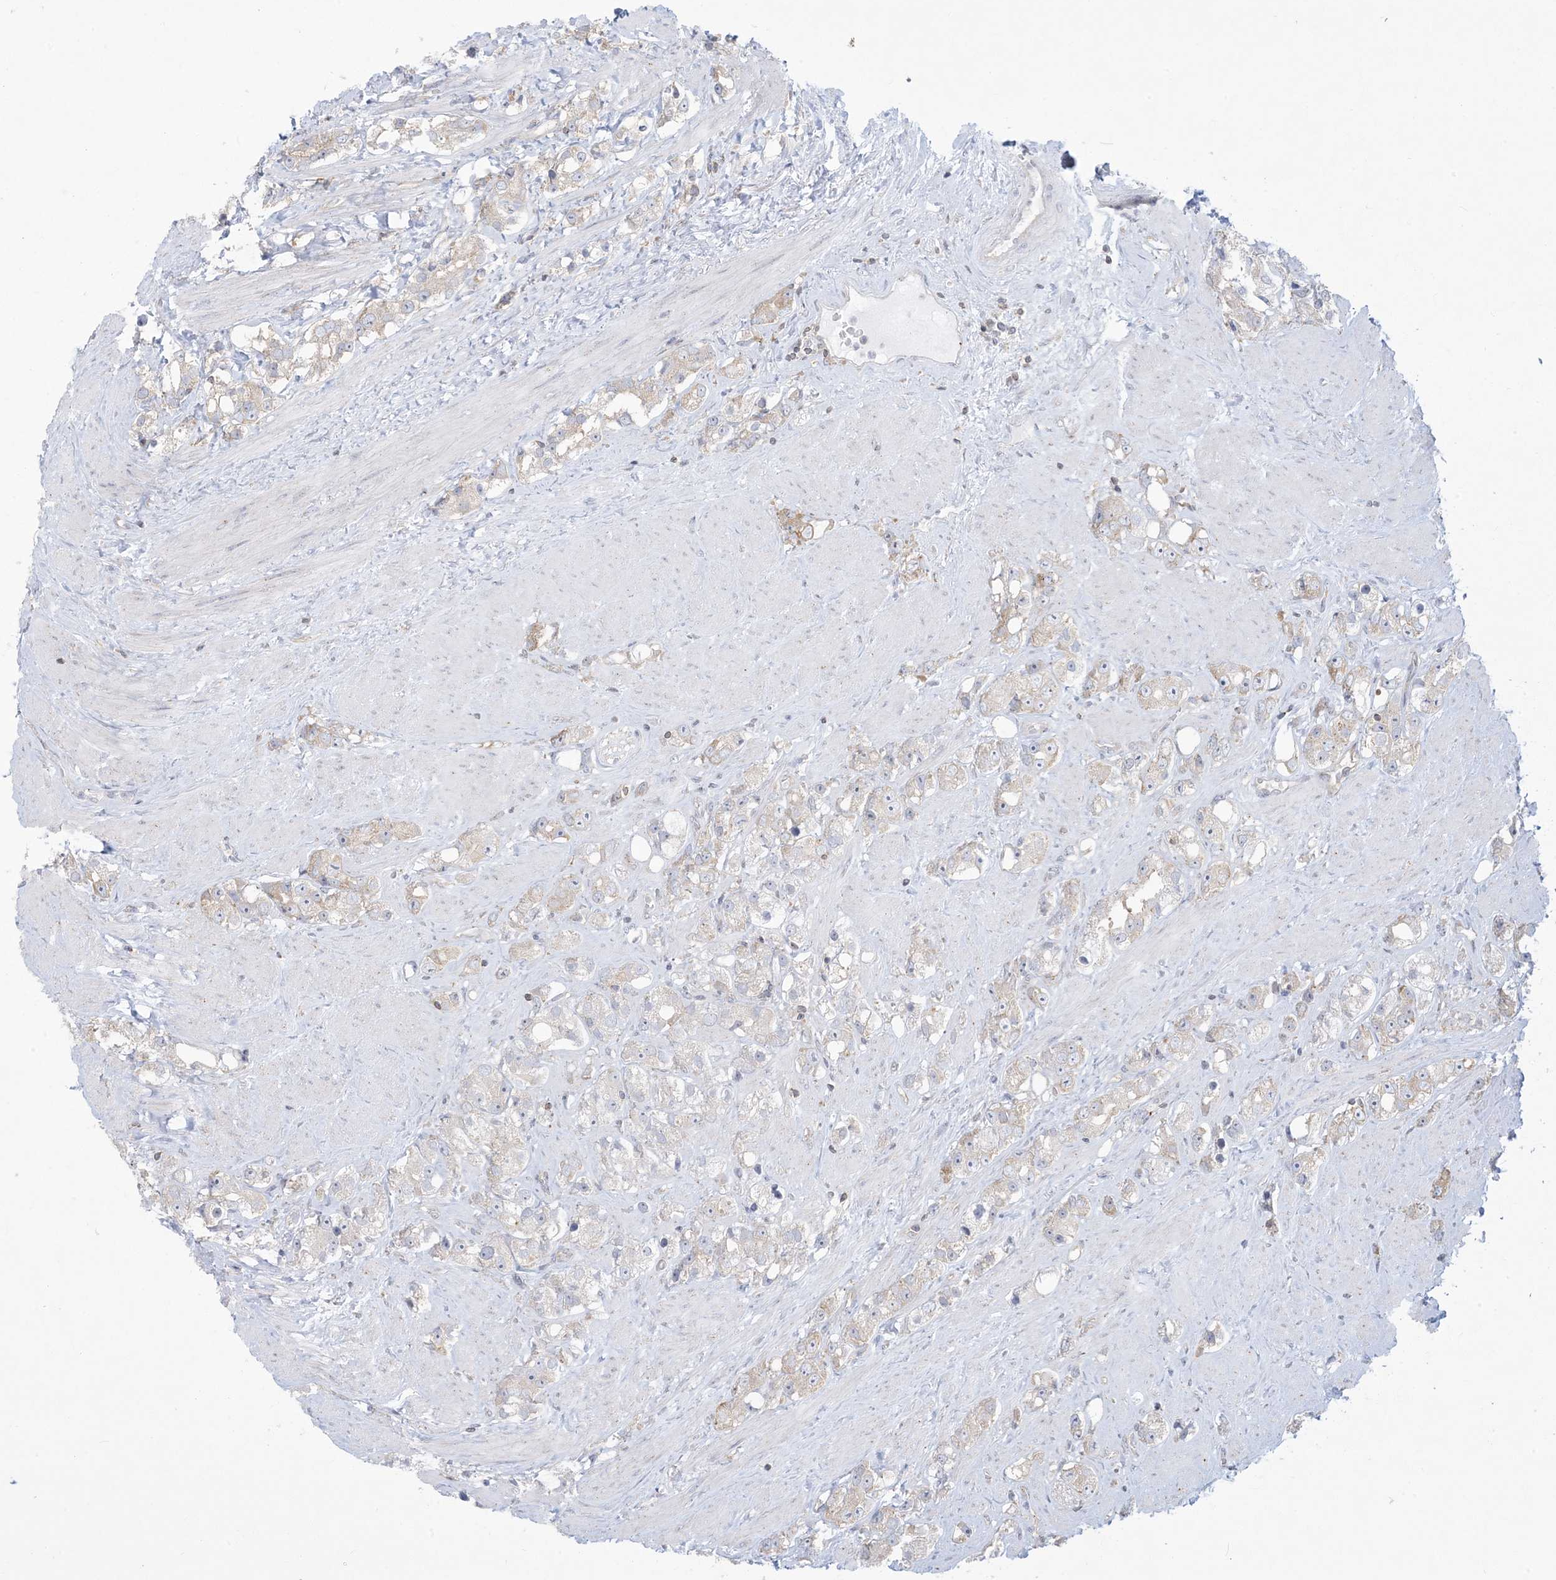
{"staining": {"intensity": "weak", "quantity": "<25%", "location": "cytoplasmic/membranous"}, "tissue": "prostate cancer", "cell_type": "Tumor cells", "image_type": "cancer", "snomed": [{"axis": "morphology", "description": "Adenocarcinoma, NOS"}, {"axis": "topography", "description": "Prostate"}], "caption": "A high-resolution image shows IHC staining of prostate adenocarcinoma, which displays no significant staining in tumor cells.", "gene": "SLAMF9", "patient": {"sex": "male", "age": 79}}